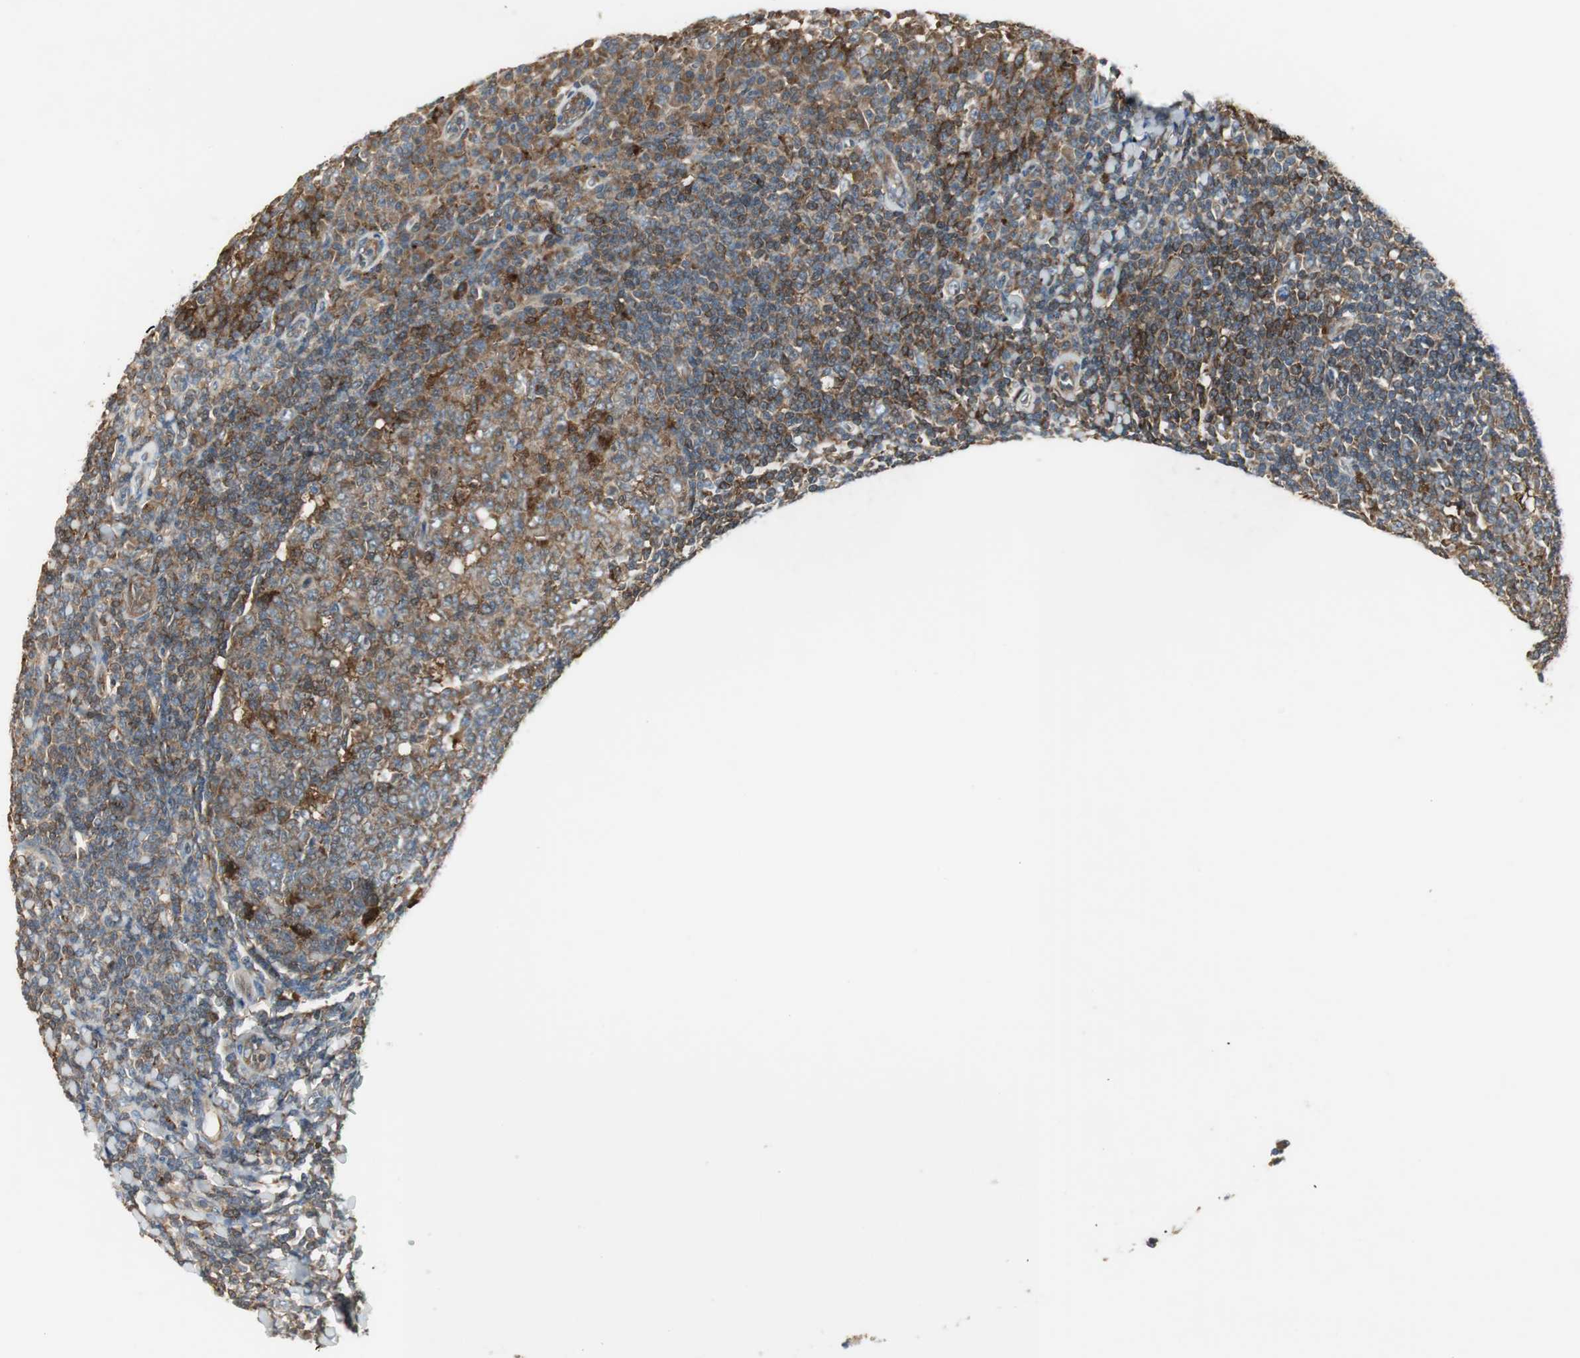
{"staining": {"intensity": "strong", "quantity": ">75%", "location": "cytoplasmic/membranous"}, "tissue": "tonsil", "cell_type": "Germinal center cells", "image_type": "normal", "snomed": [{"axis": "morphology", "description": "Normal tissue, NOS"}, {"axis": "topography", "description": "Tonsil"}], "caption": "Immunohistochemistry (IHC) photomicrograph of normal tonsil stained for a protein (brown), which demonstrates high levels of strong cytoplasmic/membranous expression in approximately >75% of germinal center cells.", "gene": "NCK1", "patient": {"sex": "male", "age": 31}}